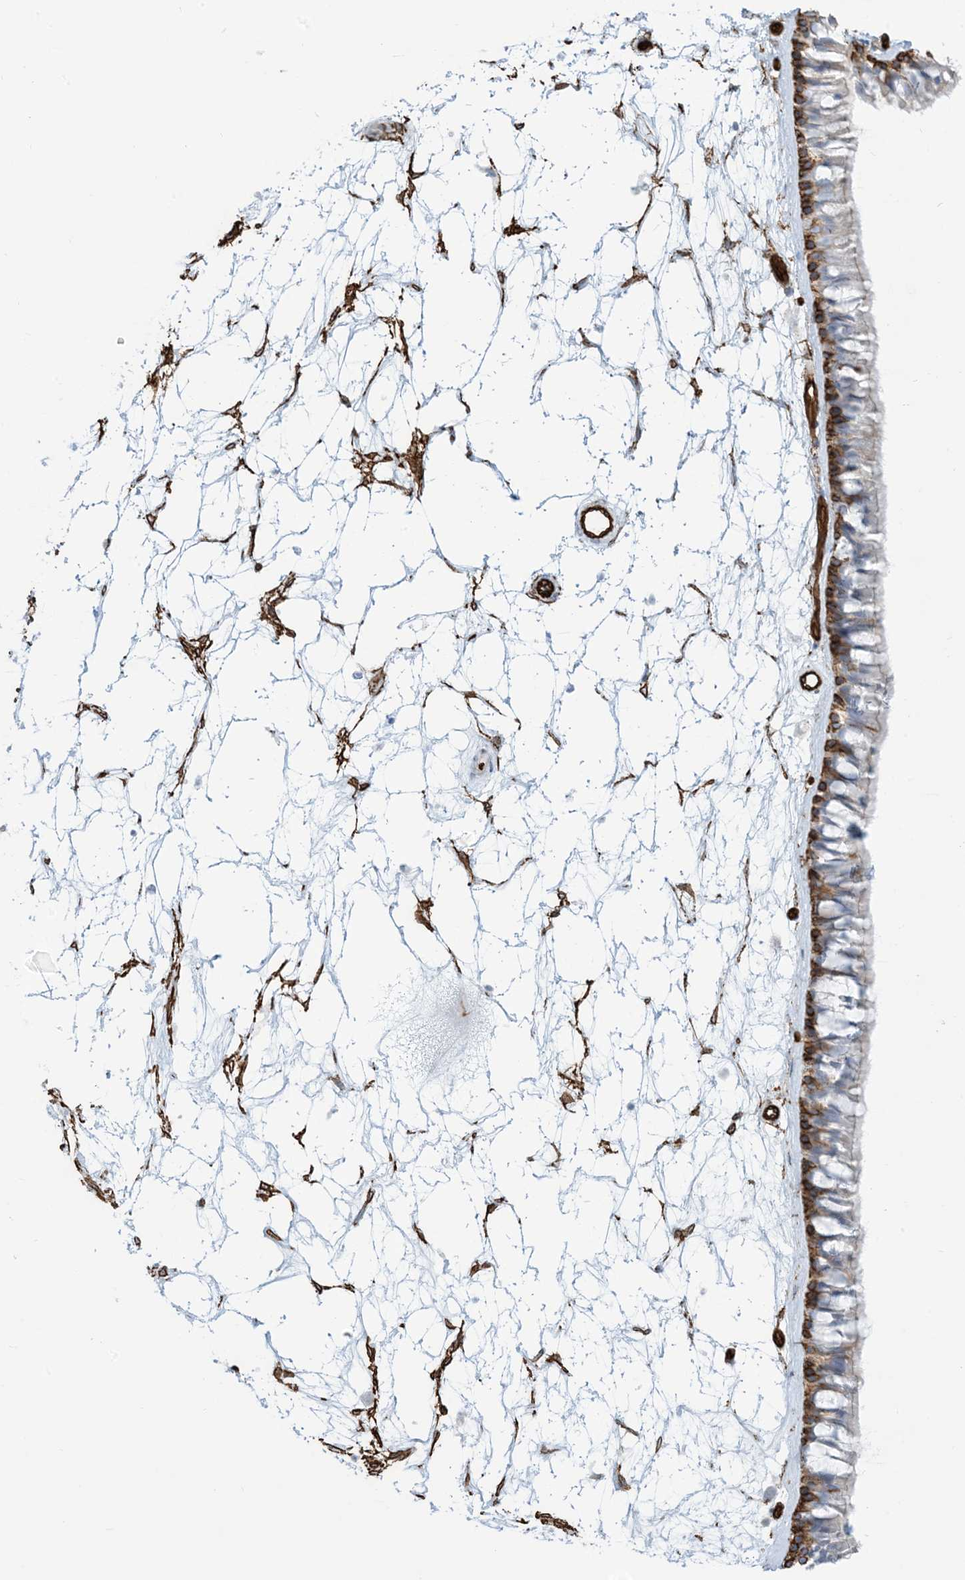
{"staining": {"intensity": "strong", "quantity": "25%-75%", "location": "cytoplasmic/membranous"}, "tissue": "nasopharynx", "cell_type": "Respiratory epithelial cells", "image_type": "normal", "snomed": [{"axis": "morphology", "description": "Normal tissue, NOS"}, {"axis": "topography", "description": "Nasopharynx"}], "caption": "IHC of normal human nasopharynx displays high levels of strong cytoplasmic/membranous positivity in approximately 25%-75% of respiratory epithelial cells.", "gene": "EPS8L3", "patient": {"sex": "male", "age": 64}}